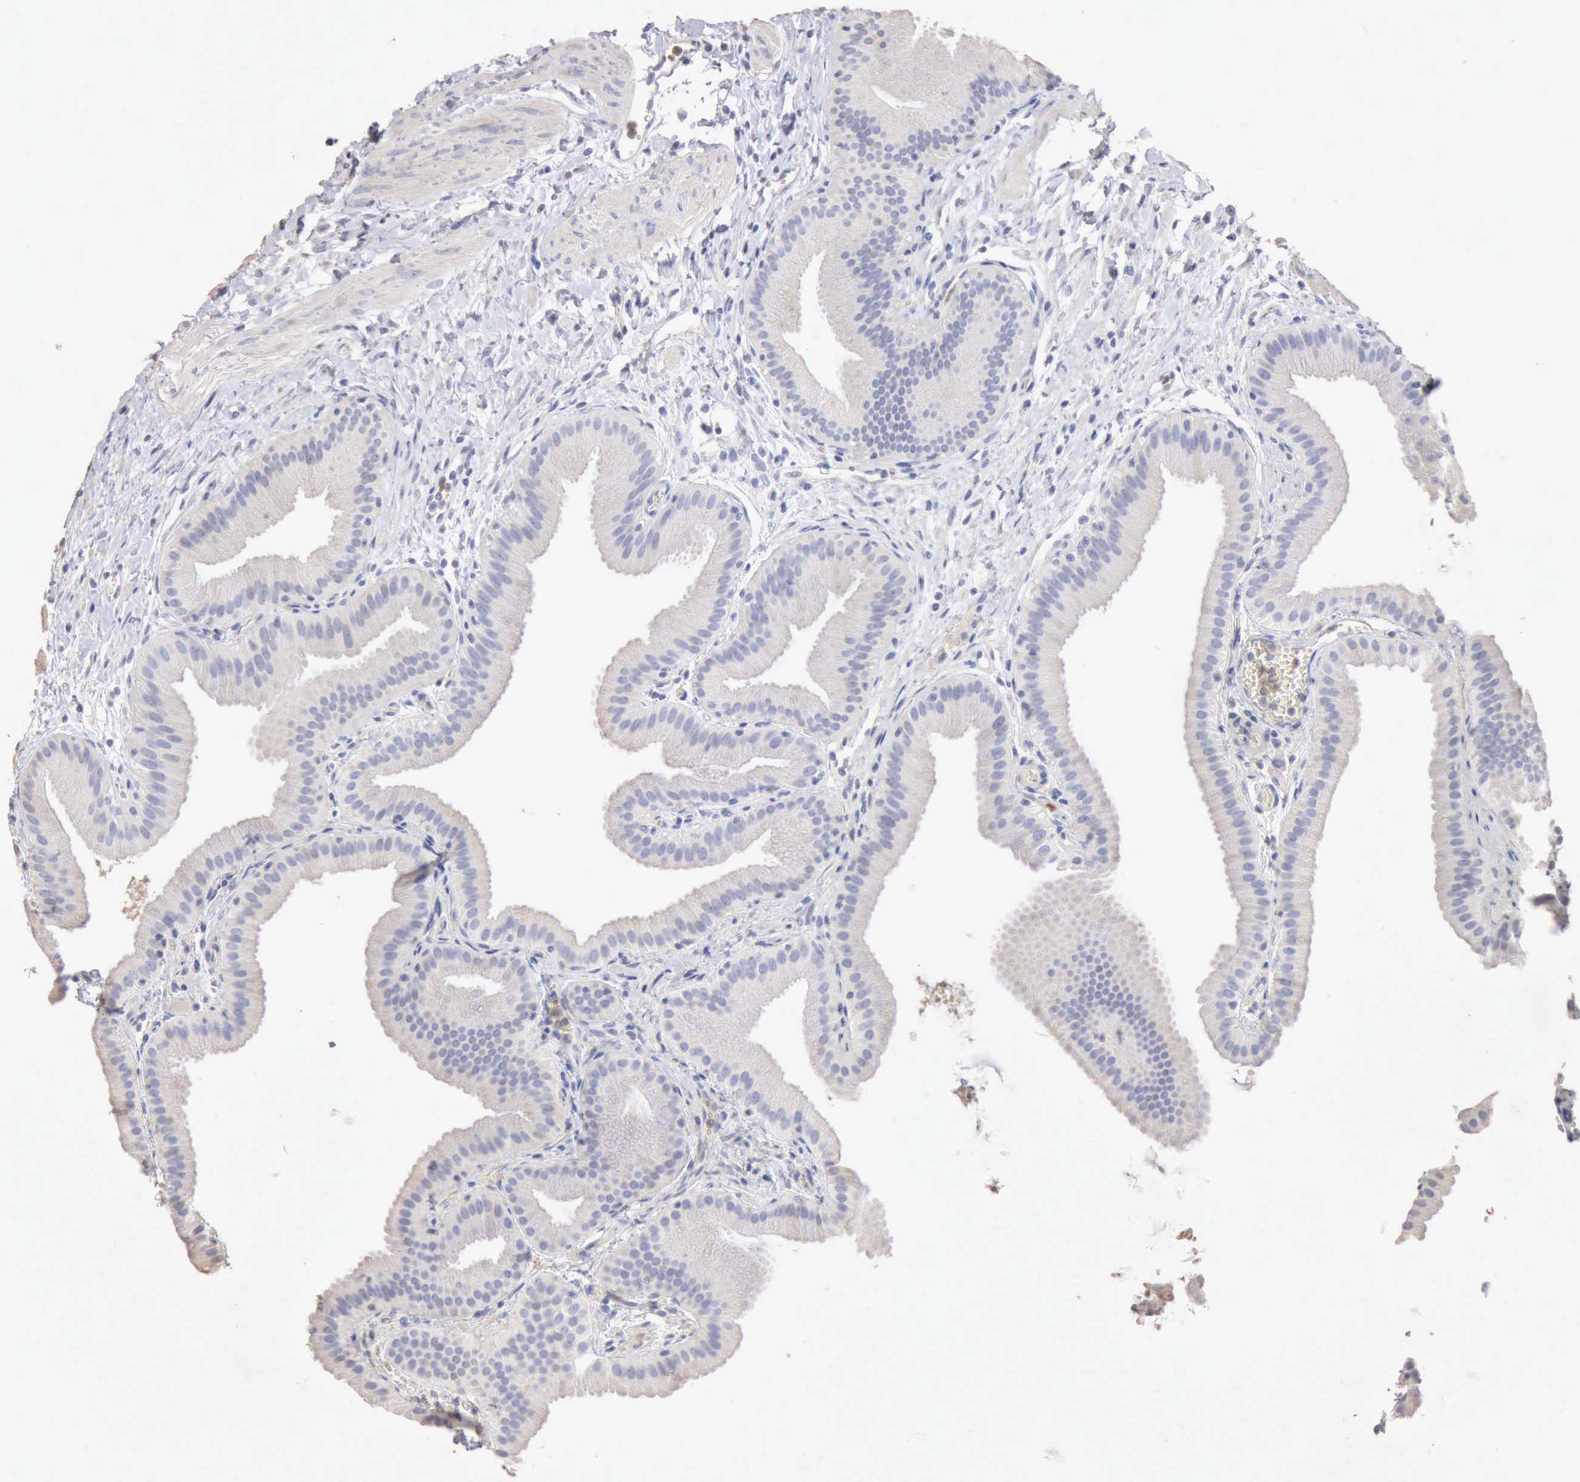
{"staining": {"intensity": "negative", "quantity": "none", "location": "none"}, "tissue": "gallbladder", "cell_type": "Glandular cells", "image_type": "normal", "snomed": [{"axis": "morphology", "description": "Normal tissue, NOS"}, {"axis": "topography", "description": "Gallbladder"}], "caption": "Immunohistochemistry (IHC) of normal human gallbladder exhibits no expression in glandular cells.", "gene": "KRT6B", "patient": {"sex": "female", "age": 63}}